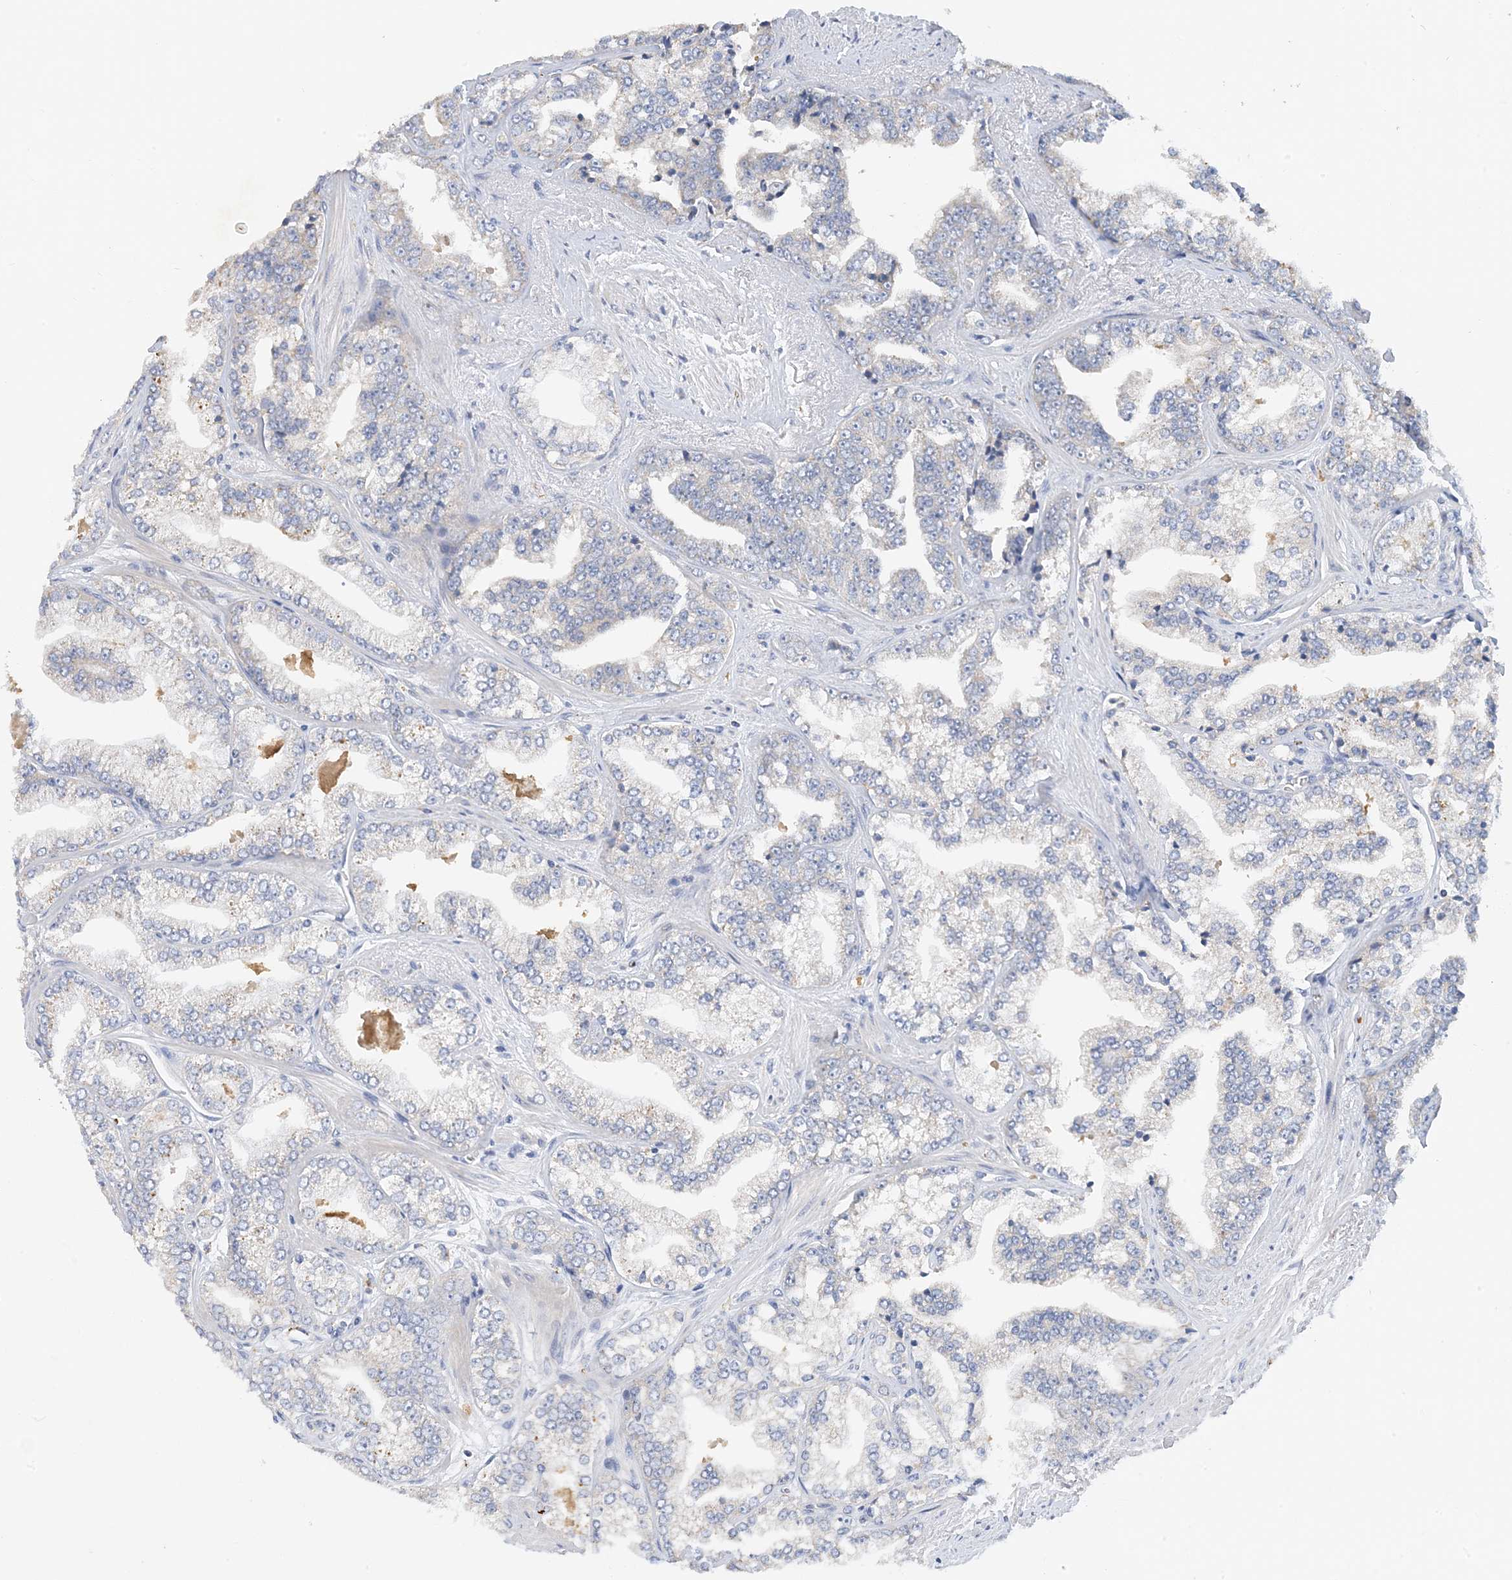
{"staining": {"intensity": "negative", "quantity": "none", "location": "none"}, "tissue": "prostate cancer", "cell_type": "Tumor cells", "image_type": "cancer", "snomed": [{"axis": "morphology", "description": "Adenocarcinoma, High grade"}, {"axis": "topography", "description": "Prostate"}], "caption": "High power microscopy photomicrograph of an IHC photomicrograph of high-grade adenocarcinoma (prostate), revealing no significant staining in tumor cells.", "gene": "ZCCHC18", "patient": {"sex": "male", "age": 71}}